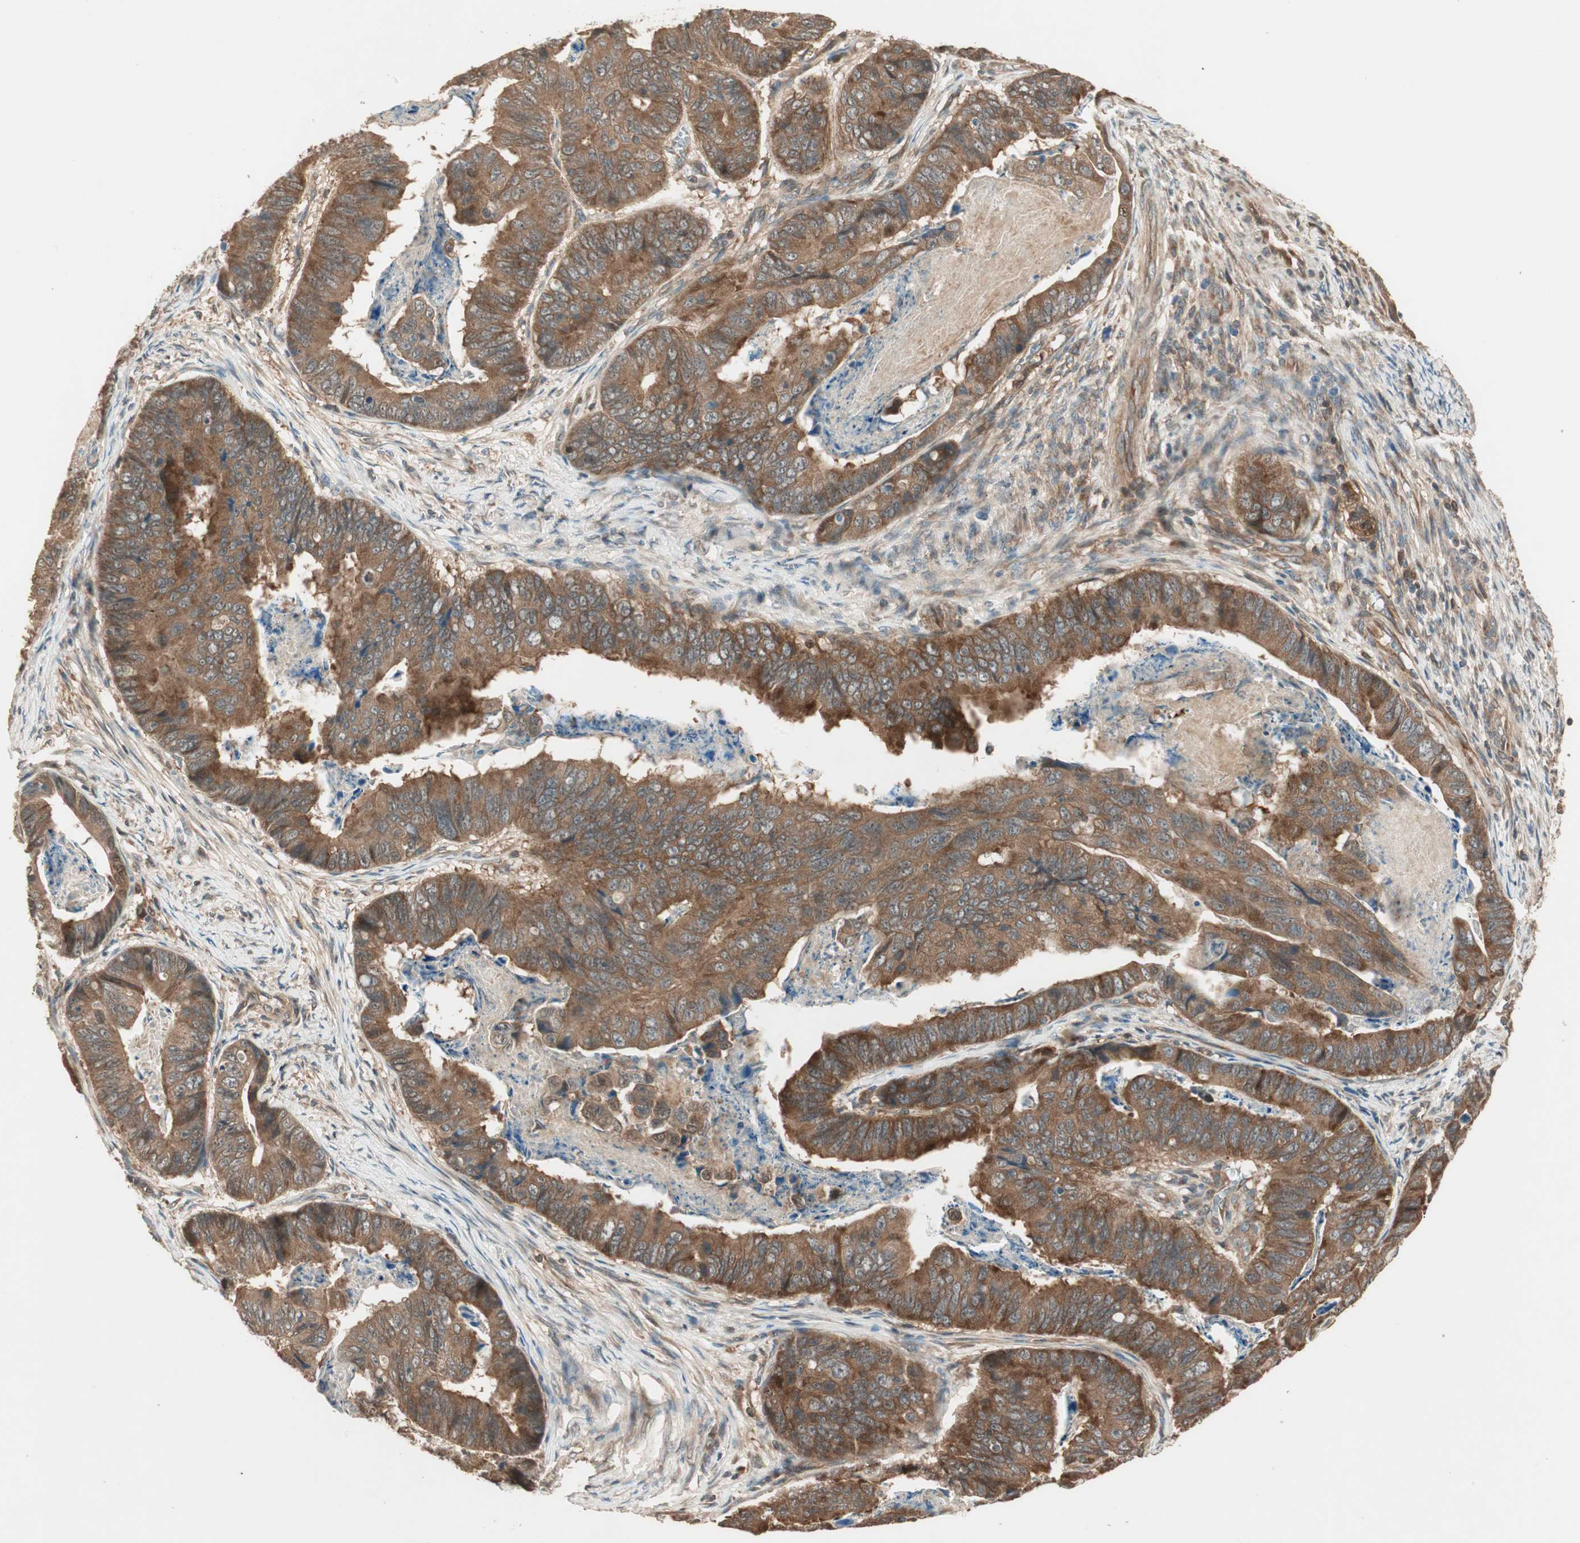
{"staining": {"intensity": "strong", "quantity": ">75%", "location": "cytoplasmic/membranous"}, "tissue": "stomach cancer", "cell_type": "Tumor cells", "image_type": "cancer", "snomed": [{"axis": "morphology", "description": "Adenocarcinoma, NOS"}, {"axis": "topography", "description": "Stomach, lower"}], "caption": "A high amount of strong cytoplasmic/membranous expression is appreciated in approximately >75% of tumor cells in adenocarcinoma (stomach) tissue.", "gene": "CNOT4", "patient": {"sex": "male", "age": 77}}